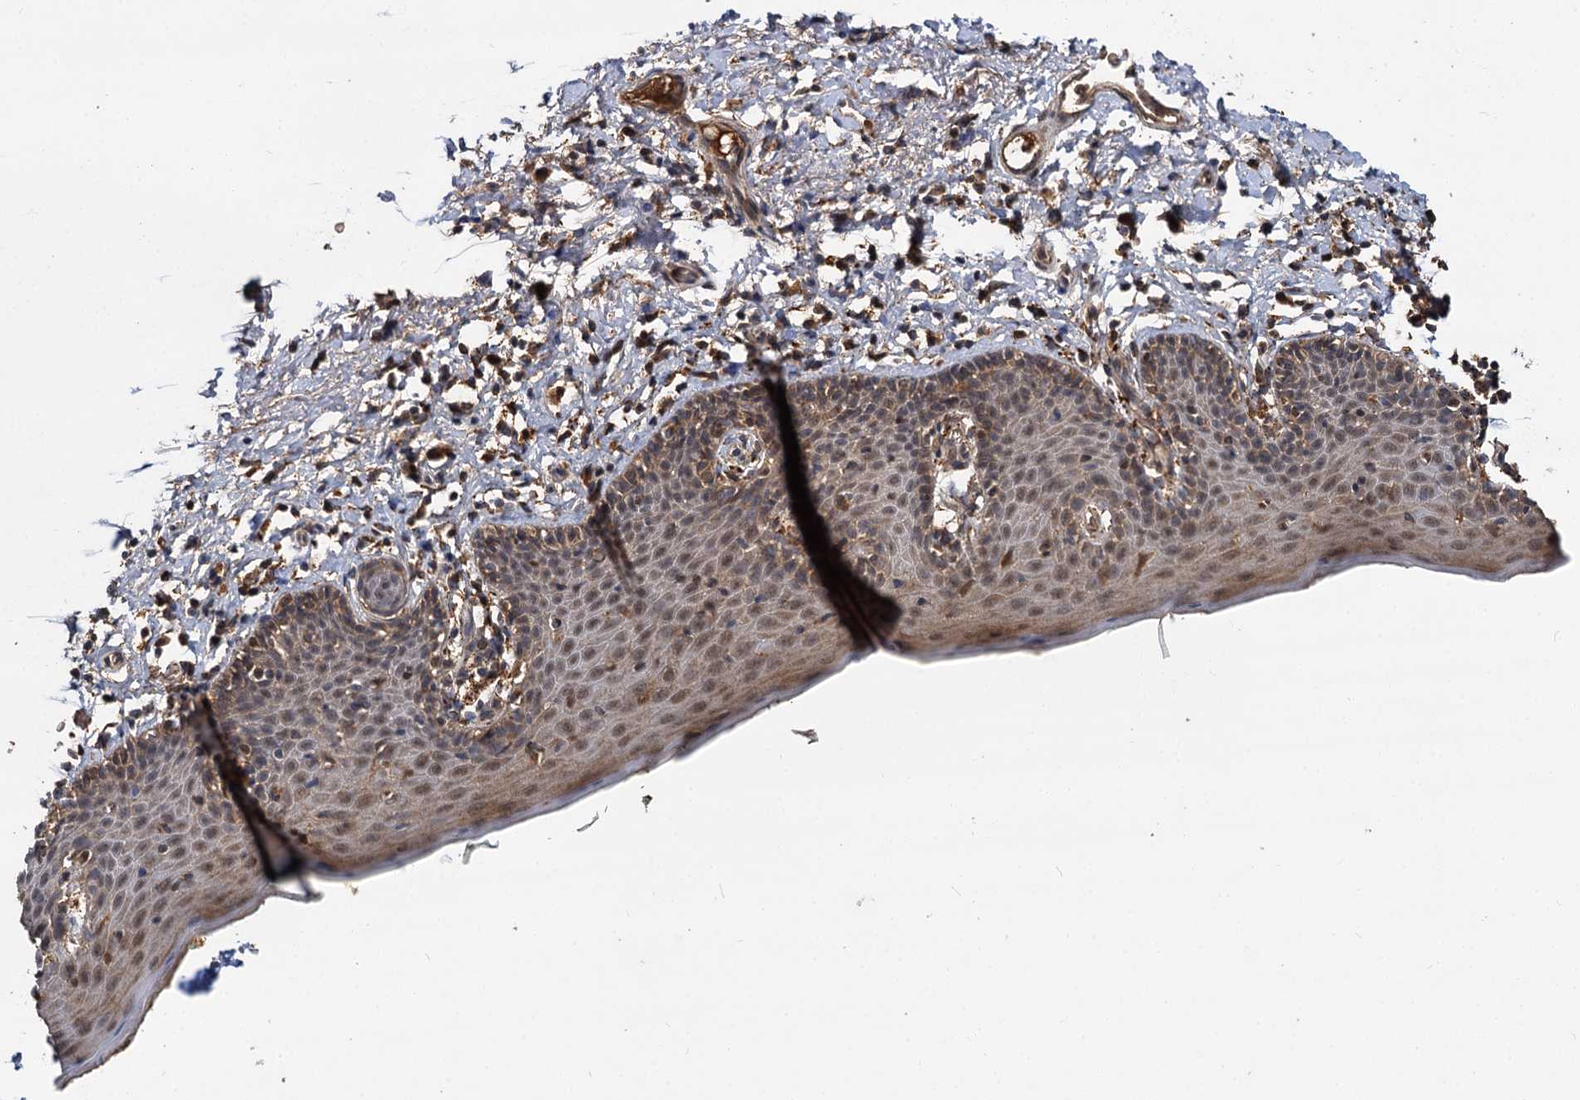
{"staining": {"intensity": "moderate", "quantity": "25%-75%", "location": "cytoplasmic/membranous"}, "tissue": "skin", "cell_type": "Epidermal cells", "image_type": "normal", "snomed": [{"axis": "morphology", "description": "Normal tissue, NOS"}, {"axis": "topography", "description": "Vulva"}], "caption": "Immunohistochemistry (IHC) of unremarkable human skin displays medium levels of moderate cytoplasmic/membranous expression in approximately 25%-75% of epidermal cells. (DAB (3,3'-diaminobenzidine) IHC with brightfield microscopy, high magnification).", "gene": "MBD6", "patient": {"sex": "female", "age": 66}}